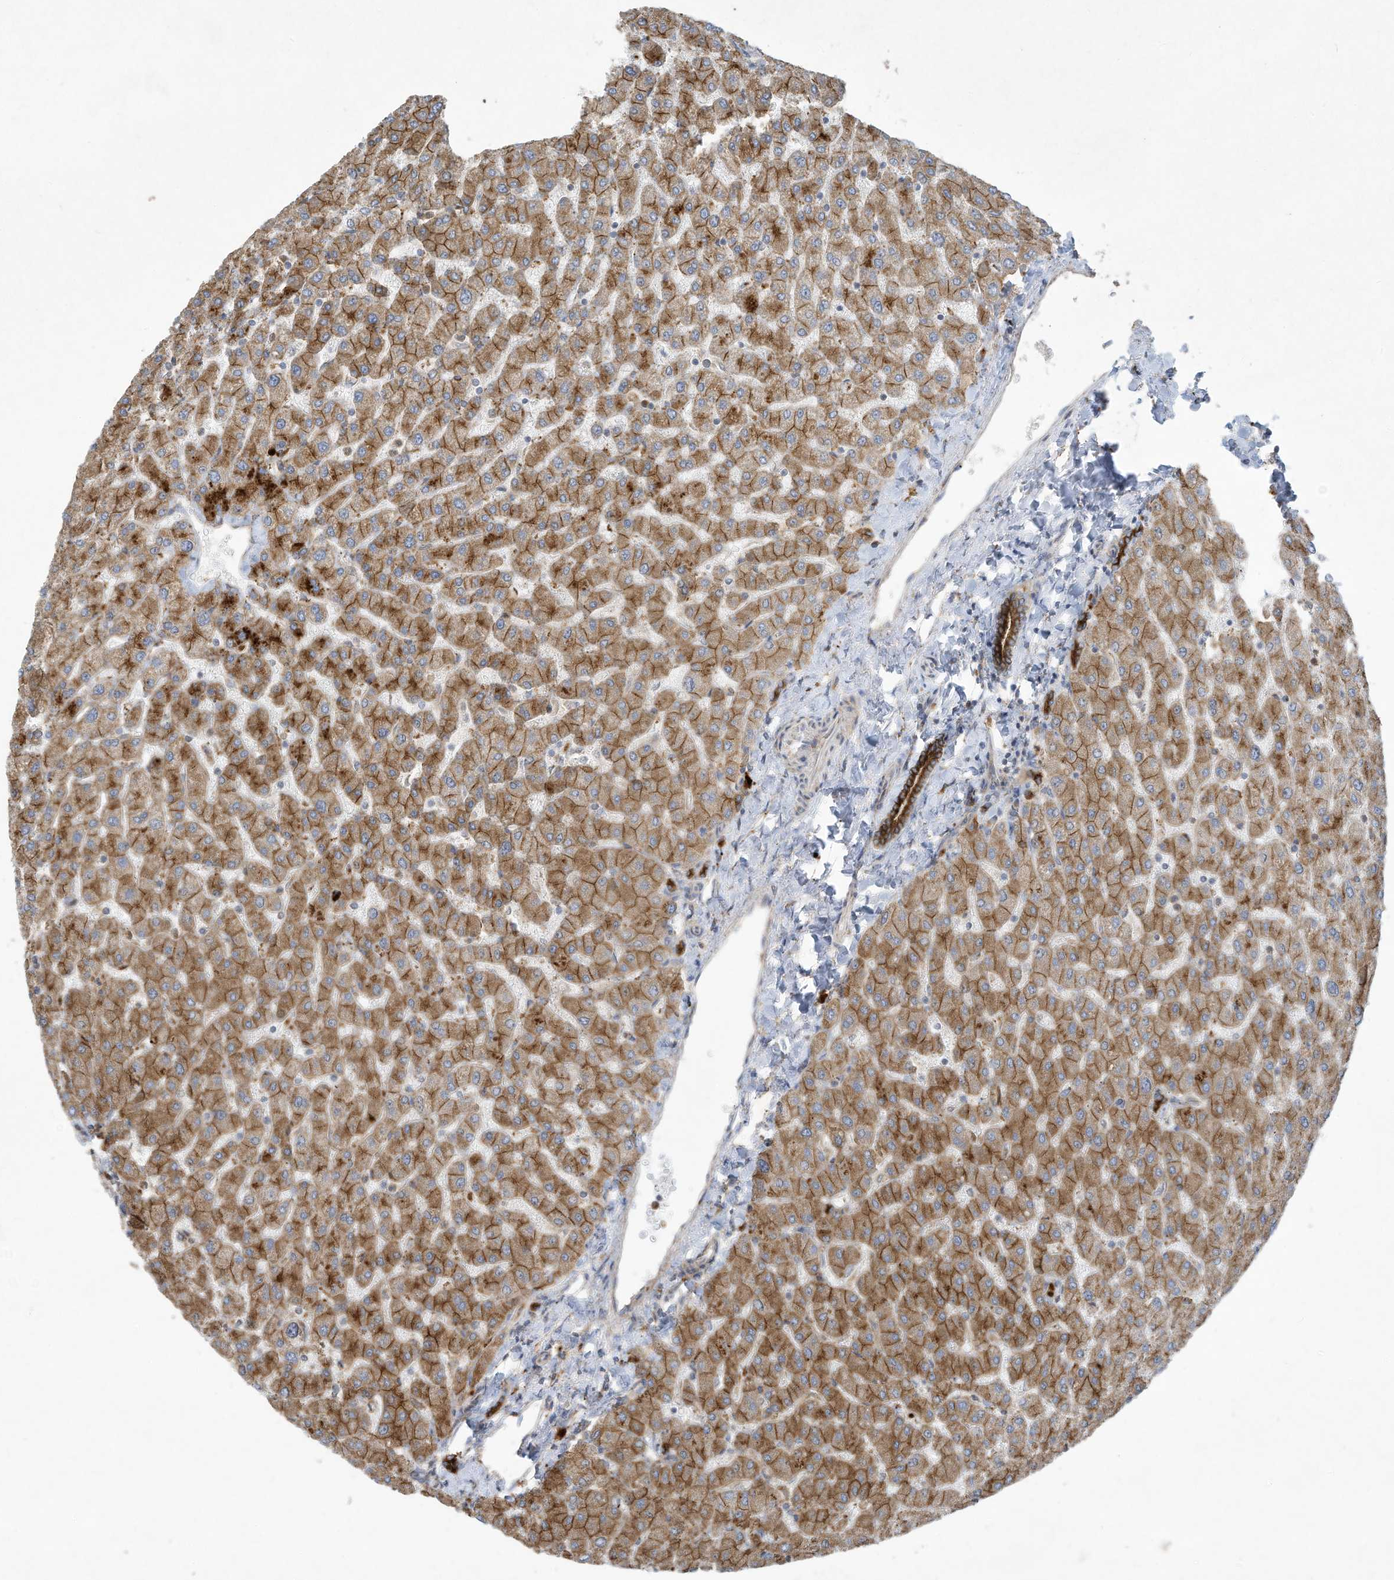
{"staining": {"intensity": "strong", "quantity": ">75%", "location": "cytoplasmic/membranous"}, "tissue": "liver", "cell_type": "Cholangiocytes", "image_type": "normal", "snomed": [{"axis": "morphology", "description": "Normal tissue, NOS"}, {"axis": "topography", "description": "Liver"}], "caption": "A micrograph showing strong cytoplasmic/membranous staining in about >75% of cholangiocytes in normal liver, as visualized by brown immunohistochemical staining.", "gene": "C2orf74", "patient": {"sex": "male", "age": 55}}